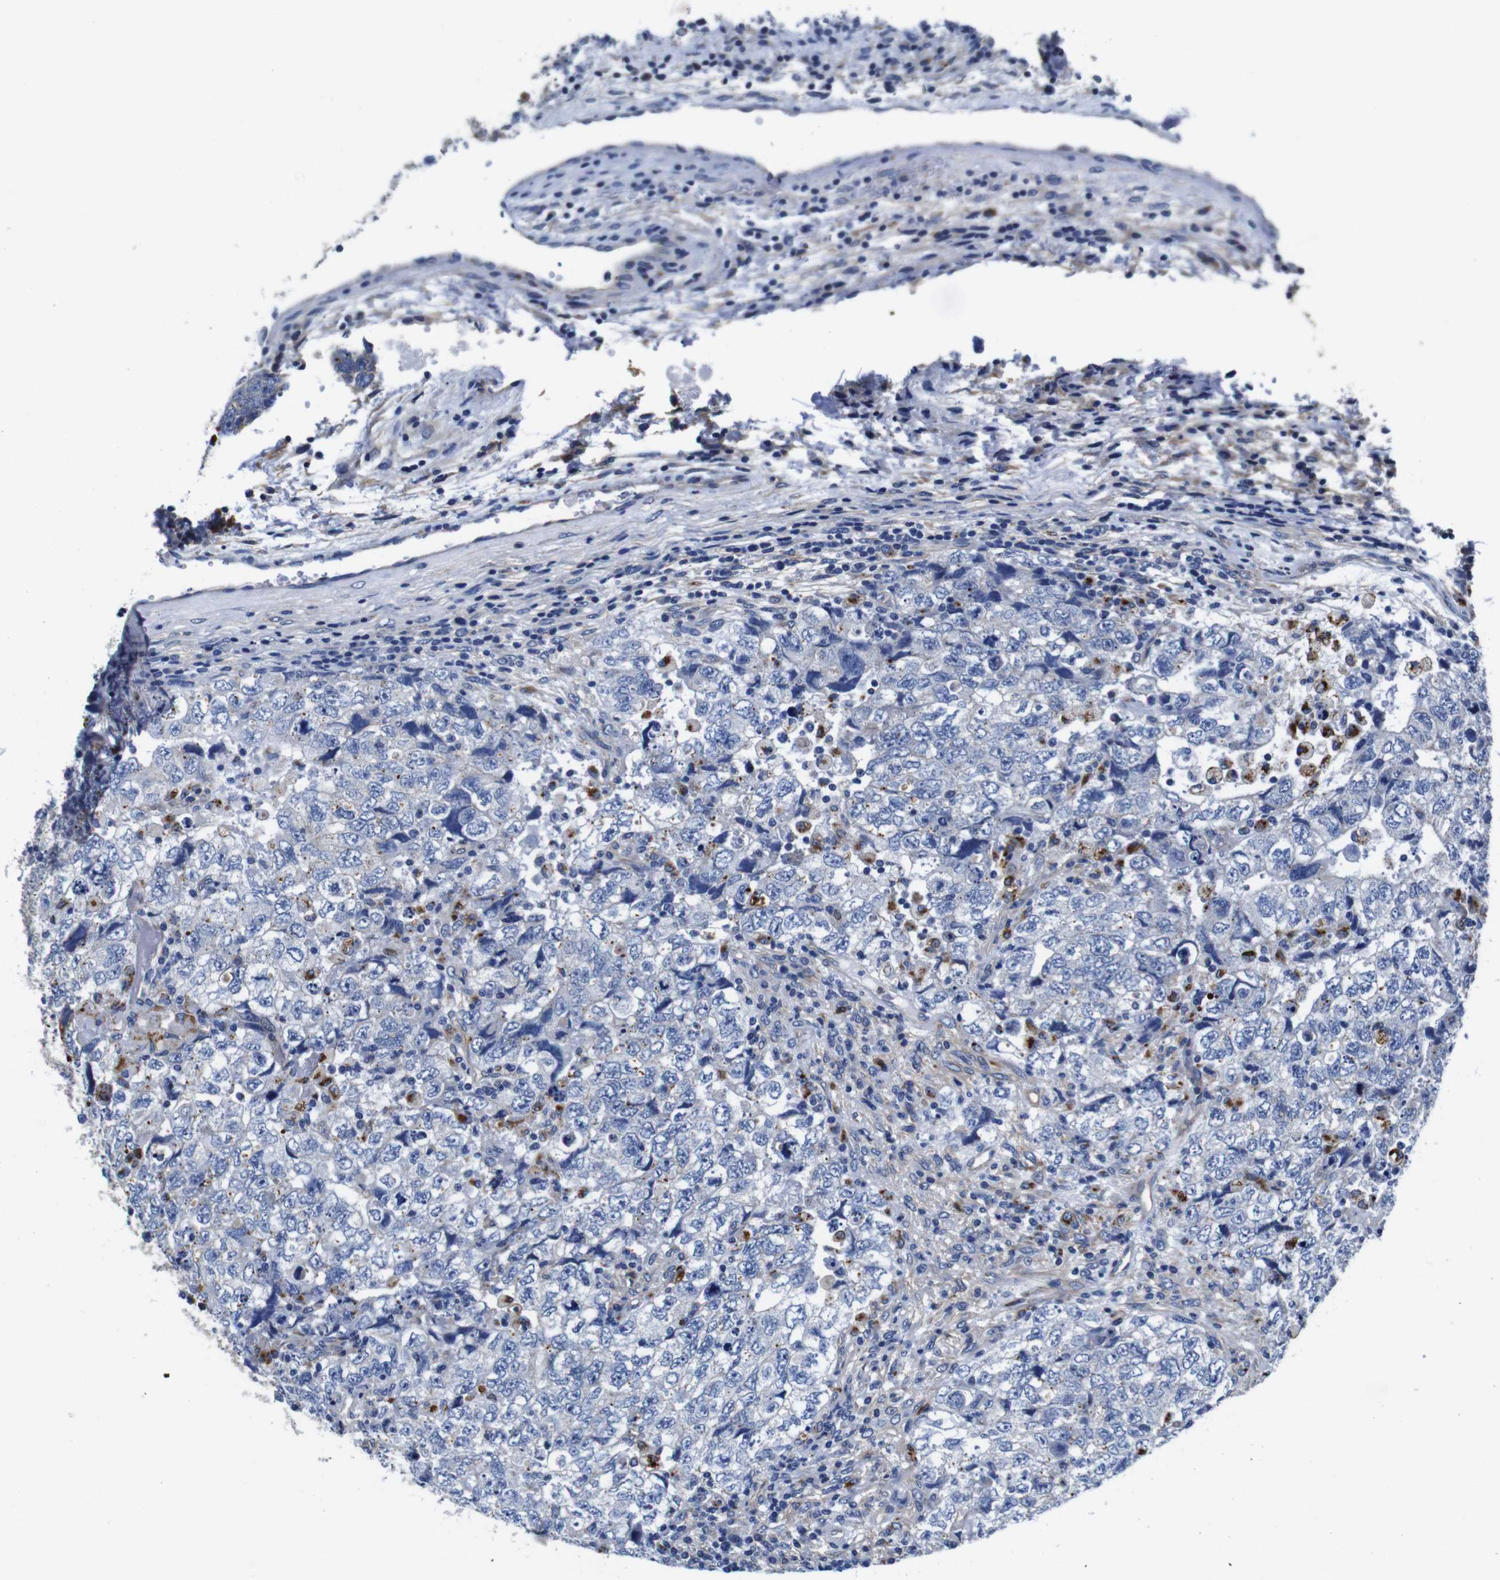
{"staining": {"intensity": "negative", "quantity": "none", "location": "none"}, "tissue": "testis cancer", "cell_type": "Tumor cells", "image_type": "cancer", "snomed": [{"axis": "morphology", "description": "Carcinoma, Embryonal, NOS"}, {"axis": "topography", "description": "Testis"}], "caption": "This is an immunohistochemistry image of testis cancer. There is no expression in tumor cells.", "gene": "GIMAP2", "patient": {"sex": "male", "age": 36}}